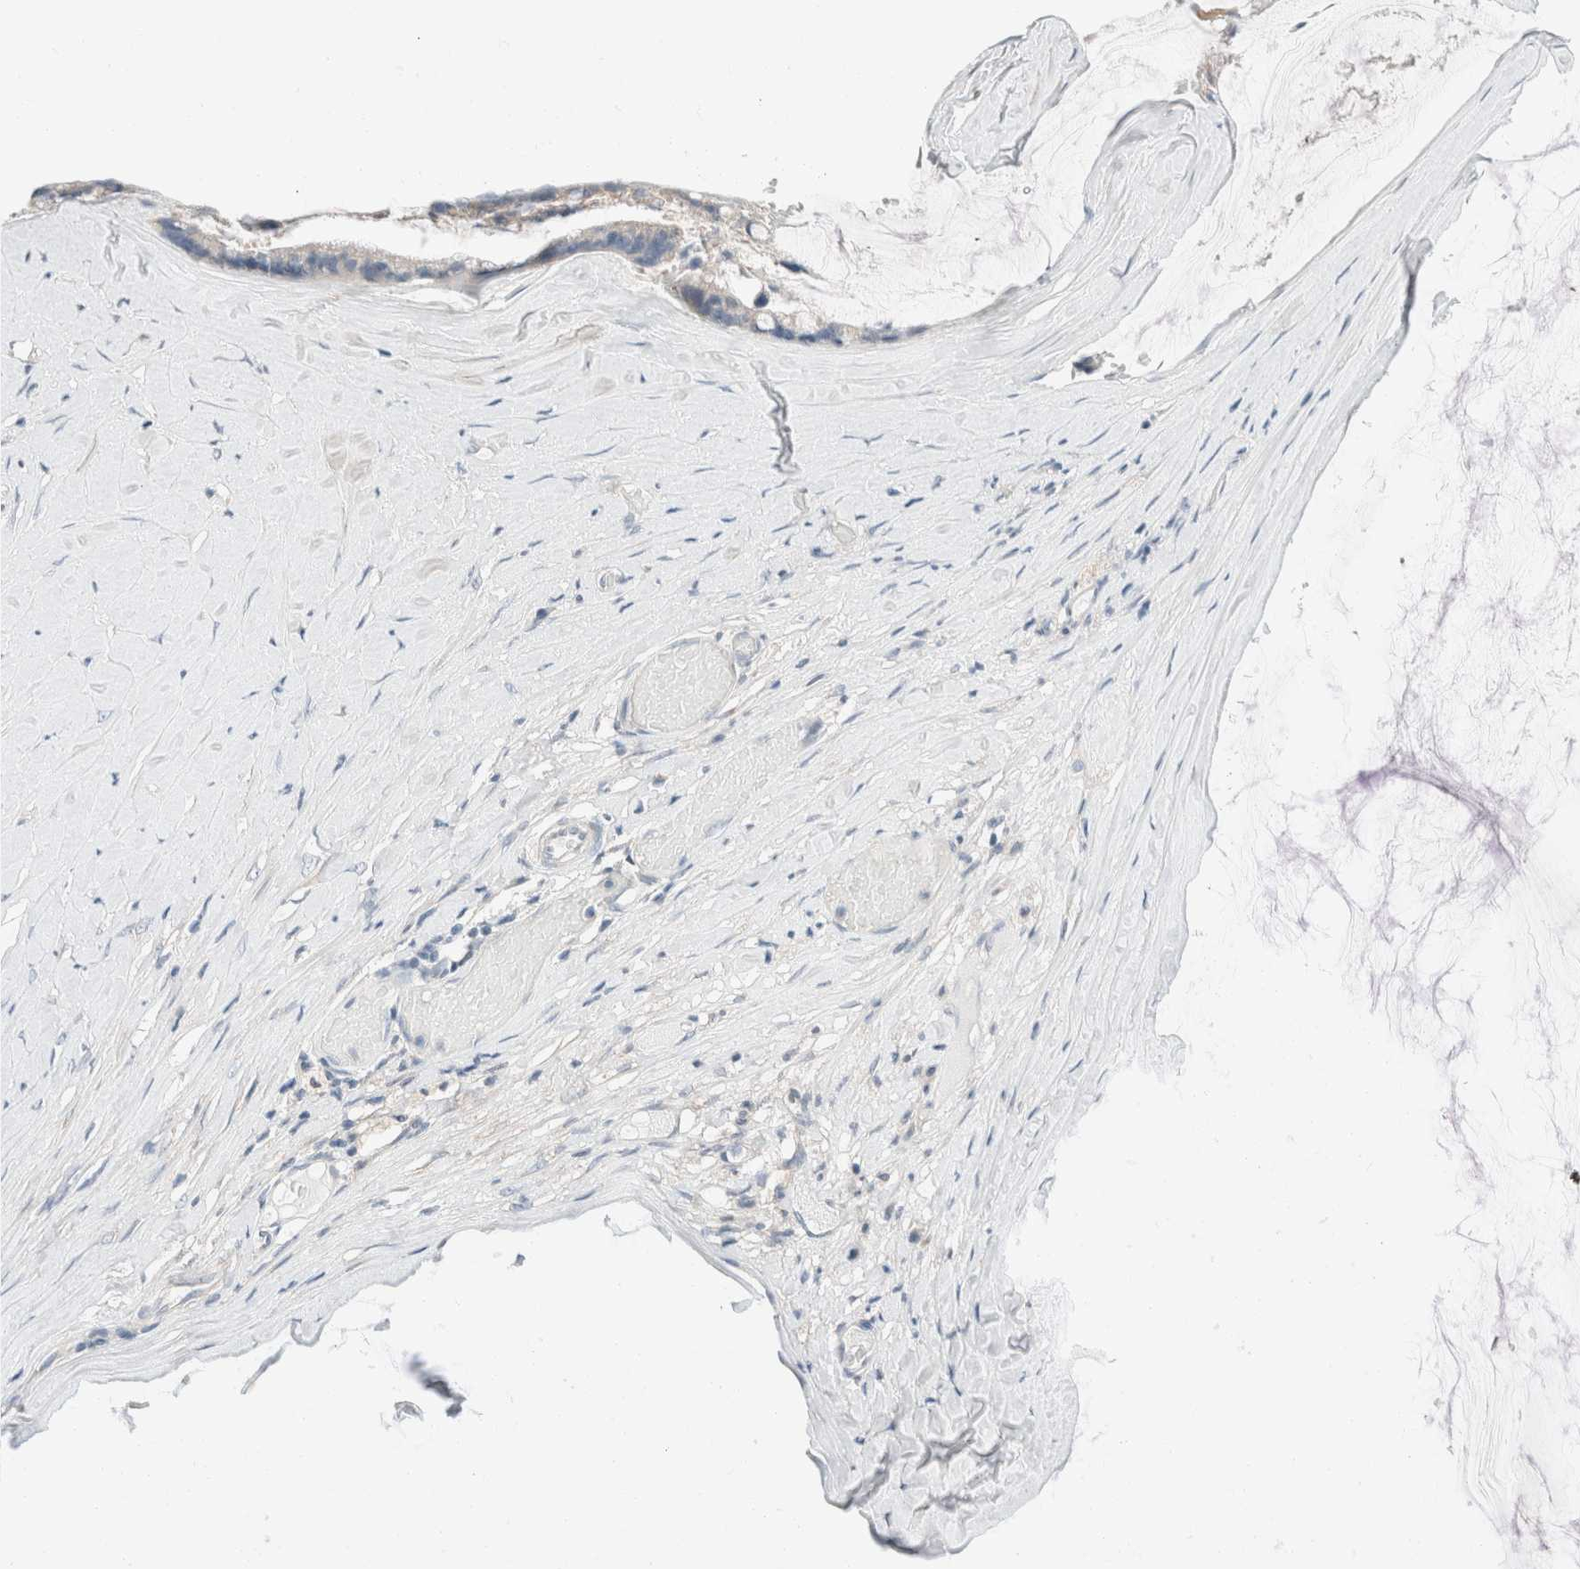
{"staining": {"intensity": "negative", "quantity": "none", "location": "none"}, "tissue": "ovarian cancer", "cell_type": "Tumor cells", "image_type": "cancer", "snomed": [{"axis": "morphology", "description": "Cystadenocarcinoma, mucinous, NOS"}, {"axis": "topography", "description": "Ovary"}], "caption": "Mucinous cystadenocarcinoma (ovarian) was stained to show a protein in brown. There is no significant positivity in tumor cells.", "gene": "PCM1", "patient": {"sex": "female", "age": 39}}